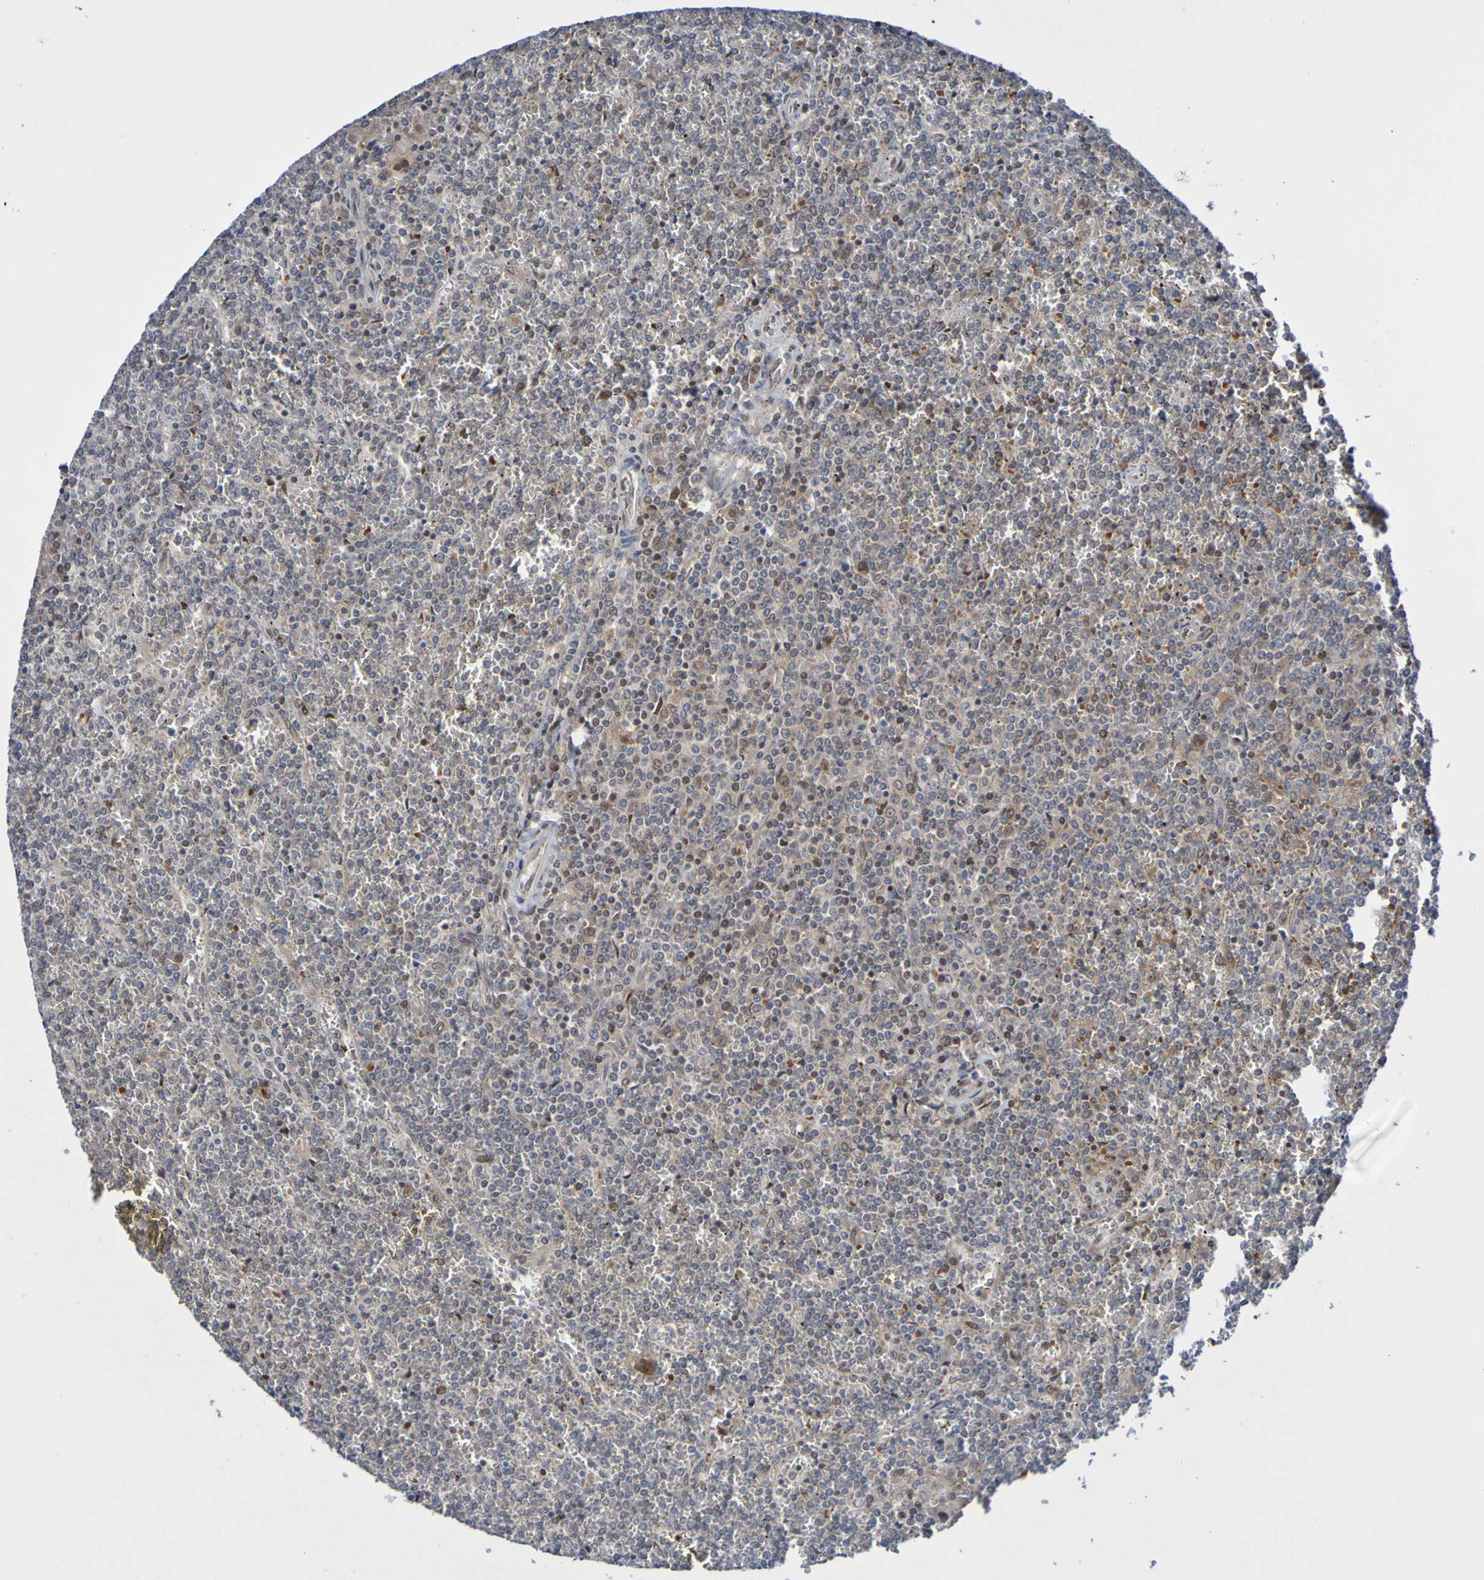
{"staining": {"intensity": "moderate", "quantity": "<25%", "location": "nuclear"}, "tissue": "lymphoma", "cell_type": "Tumor cells", "image_type": "cancer", "snomed": [{"axis": "morphology", "description": "Malignant lymphoma, non-Hodgkin's type, Low grade"}, {"axis": "topography", "description": "Spleen"}], "caption": "A low amount of moderate nuclear positivity is seen in about <25% of tumor cells in lymphoma tissue.", "gene": "PCGF1", "patient": {"sex": "female", "age": 19}}